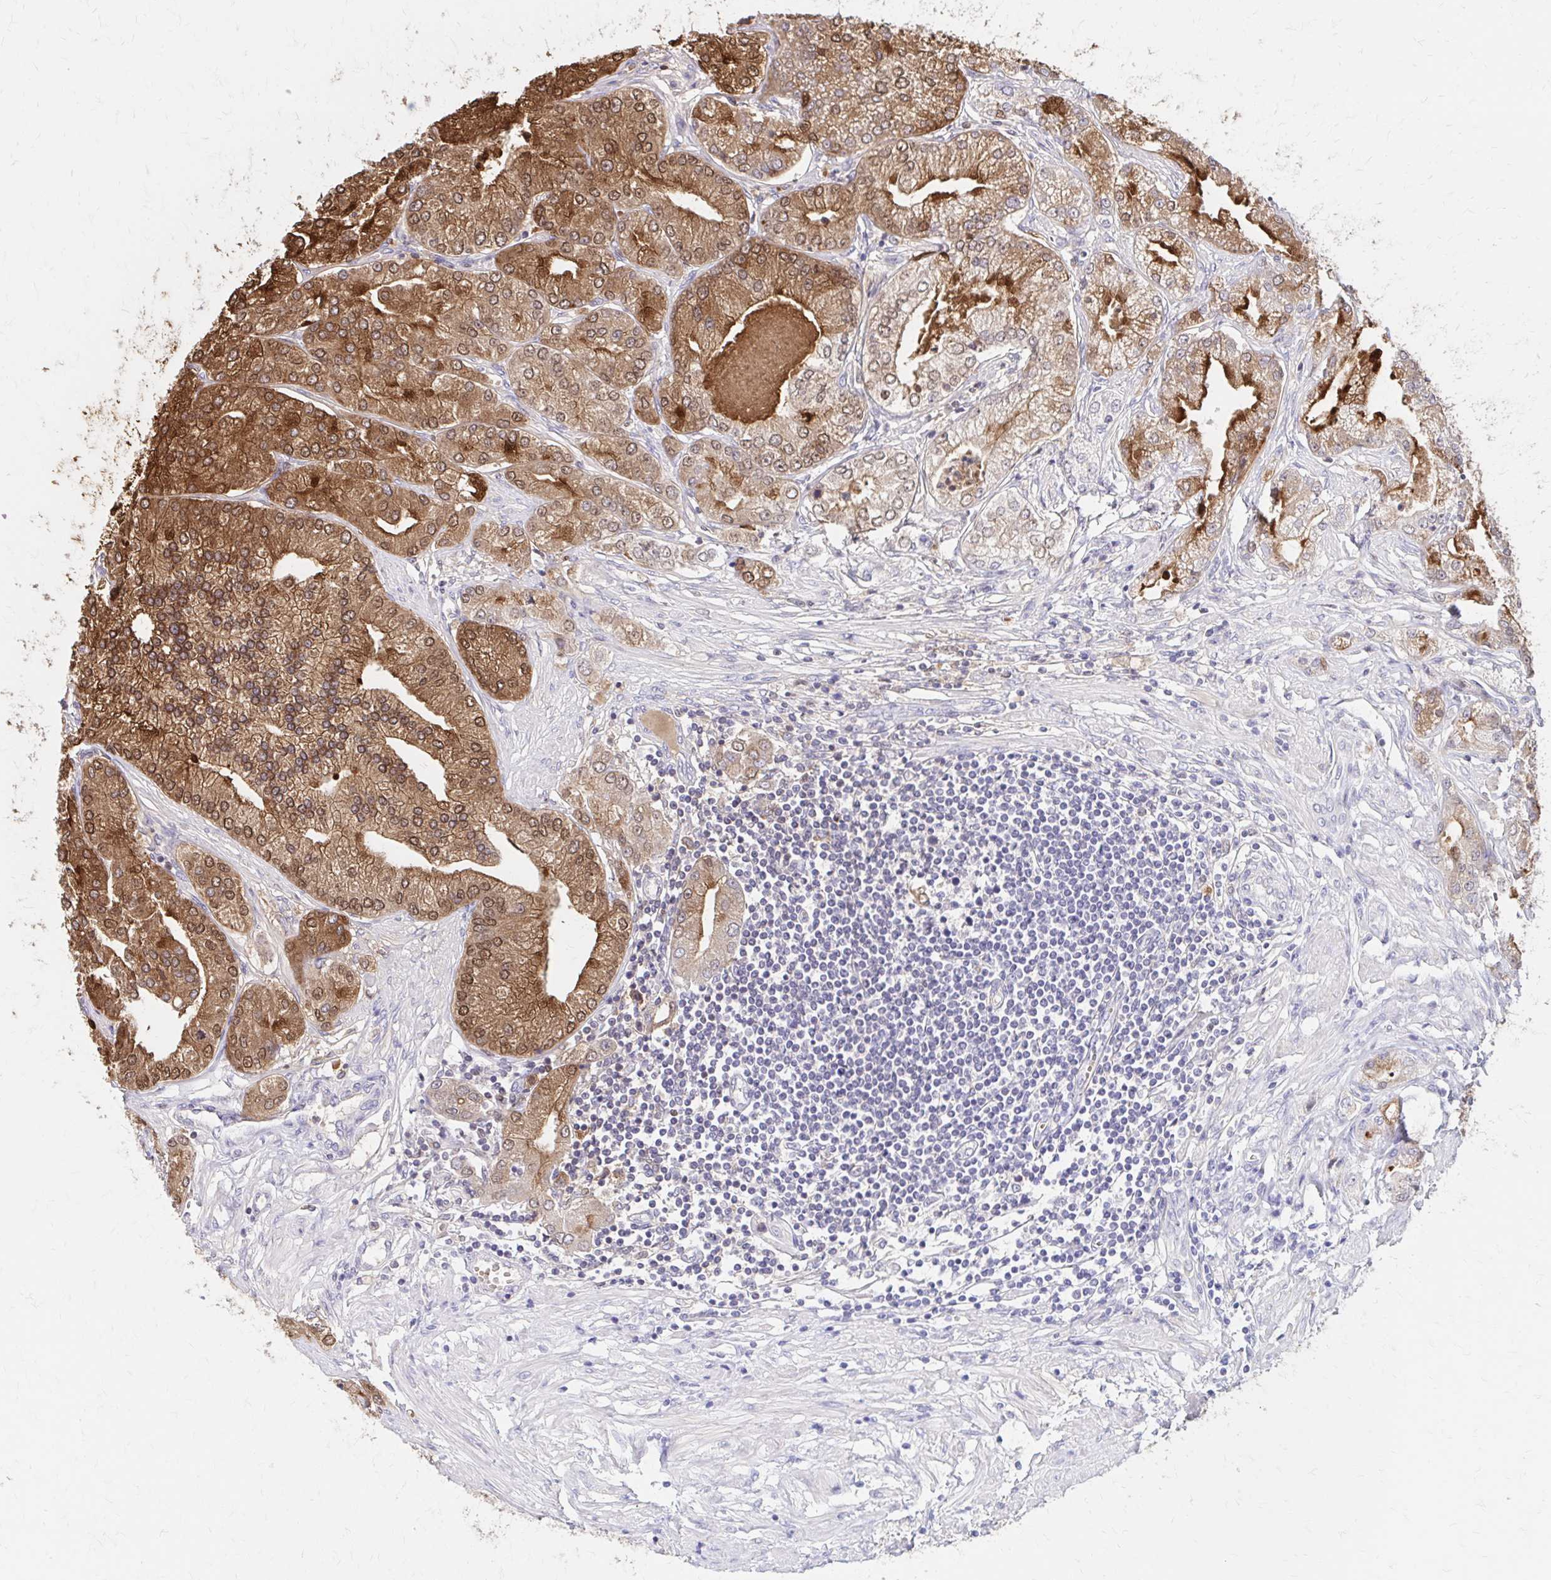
{"staining": {"intensity": "moderate", "quantity": "25%-75%", "location": "cytoplasmic/membranous,nuclear"}, "tissue": "prostate cancer", "cell_type": "Tumor cells", "image_type": "cancer", "snomed": [{"axis": "morphology", "description": "Adenocarcinoma, High grade"}, {"axis": "topography", "description": "Prostate"}], "caption": "Protein positivity by IHC displays moderate cytoplasmic/membranous and nuclear staining in approximately 25%-75% of tumor cells in prostate cancer (adenocarcinoma (high-grade)).", "gene": "AZGP1", "patient": {"sex": "male", "age": 61}}